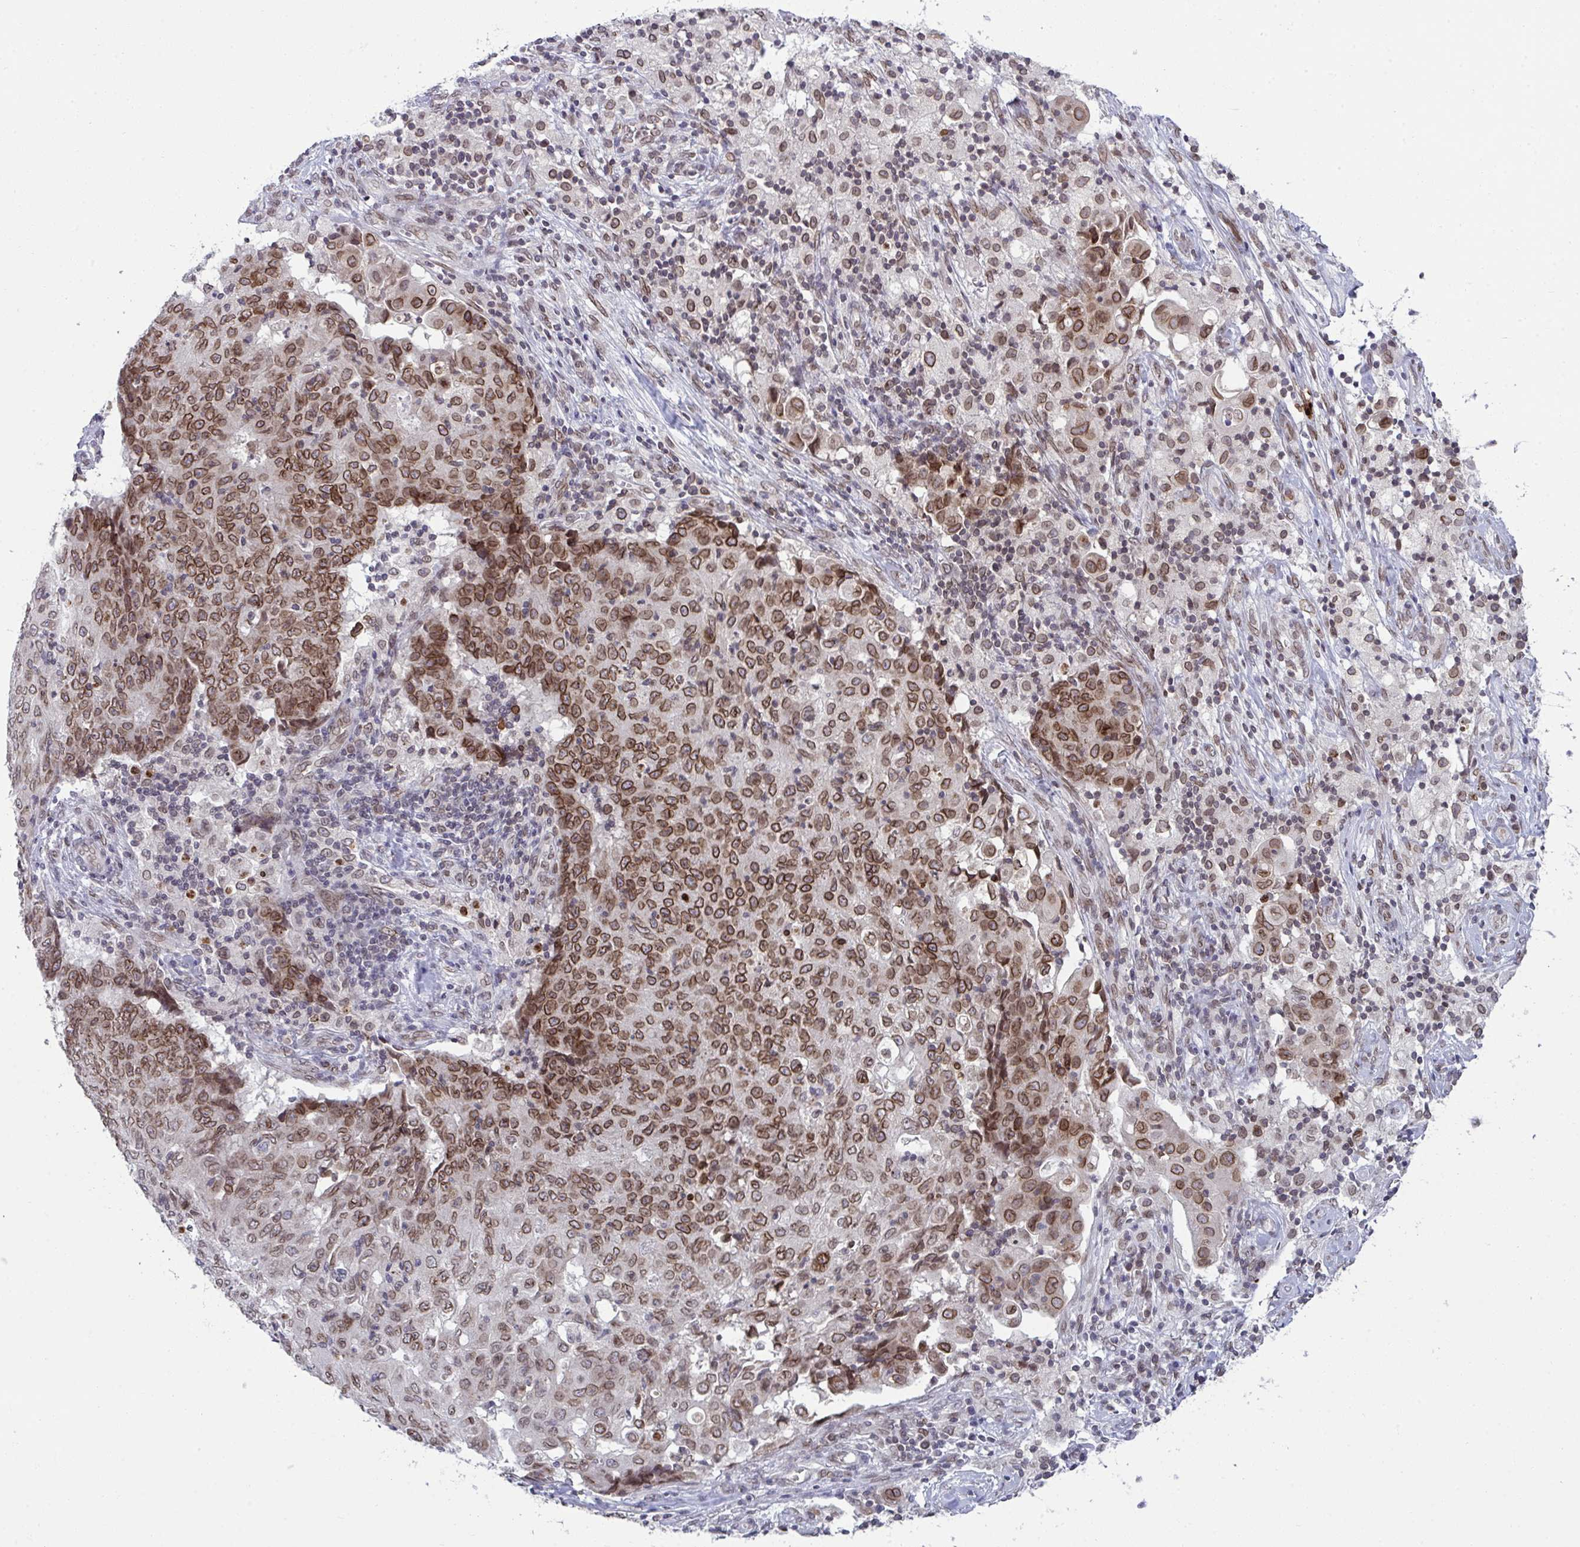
{"staining": {"intensity": "moderate", "quantity": ">75%", "location": "cytoplasmic/membranous,nuclear"}, "tissue": "ovarian cancer", "cell_type": "Tumor cells", "image_type": "cancer", "snomed": [{"axis": "morphology", "description": "Carcinoma, endometroid"}, {"axis": "topography", "description": "Ovary"}], "caption": "High-power microscopy captured an IHC micrograph of endometroid carcinoma (ovarian), revealing moderate cytoplasmic/membranous and nuclear staining in about >75% of tumor cells.", "gene": "RANBP2", "patient": {"sex": "female", "age": 42}}